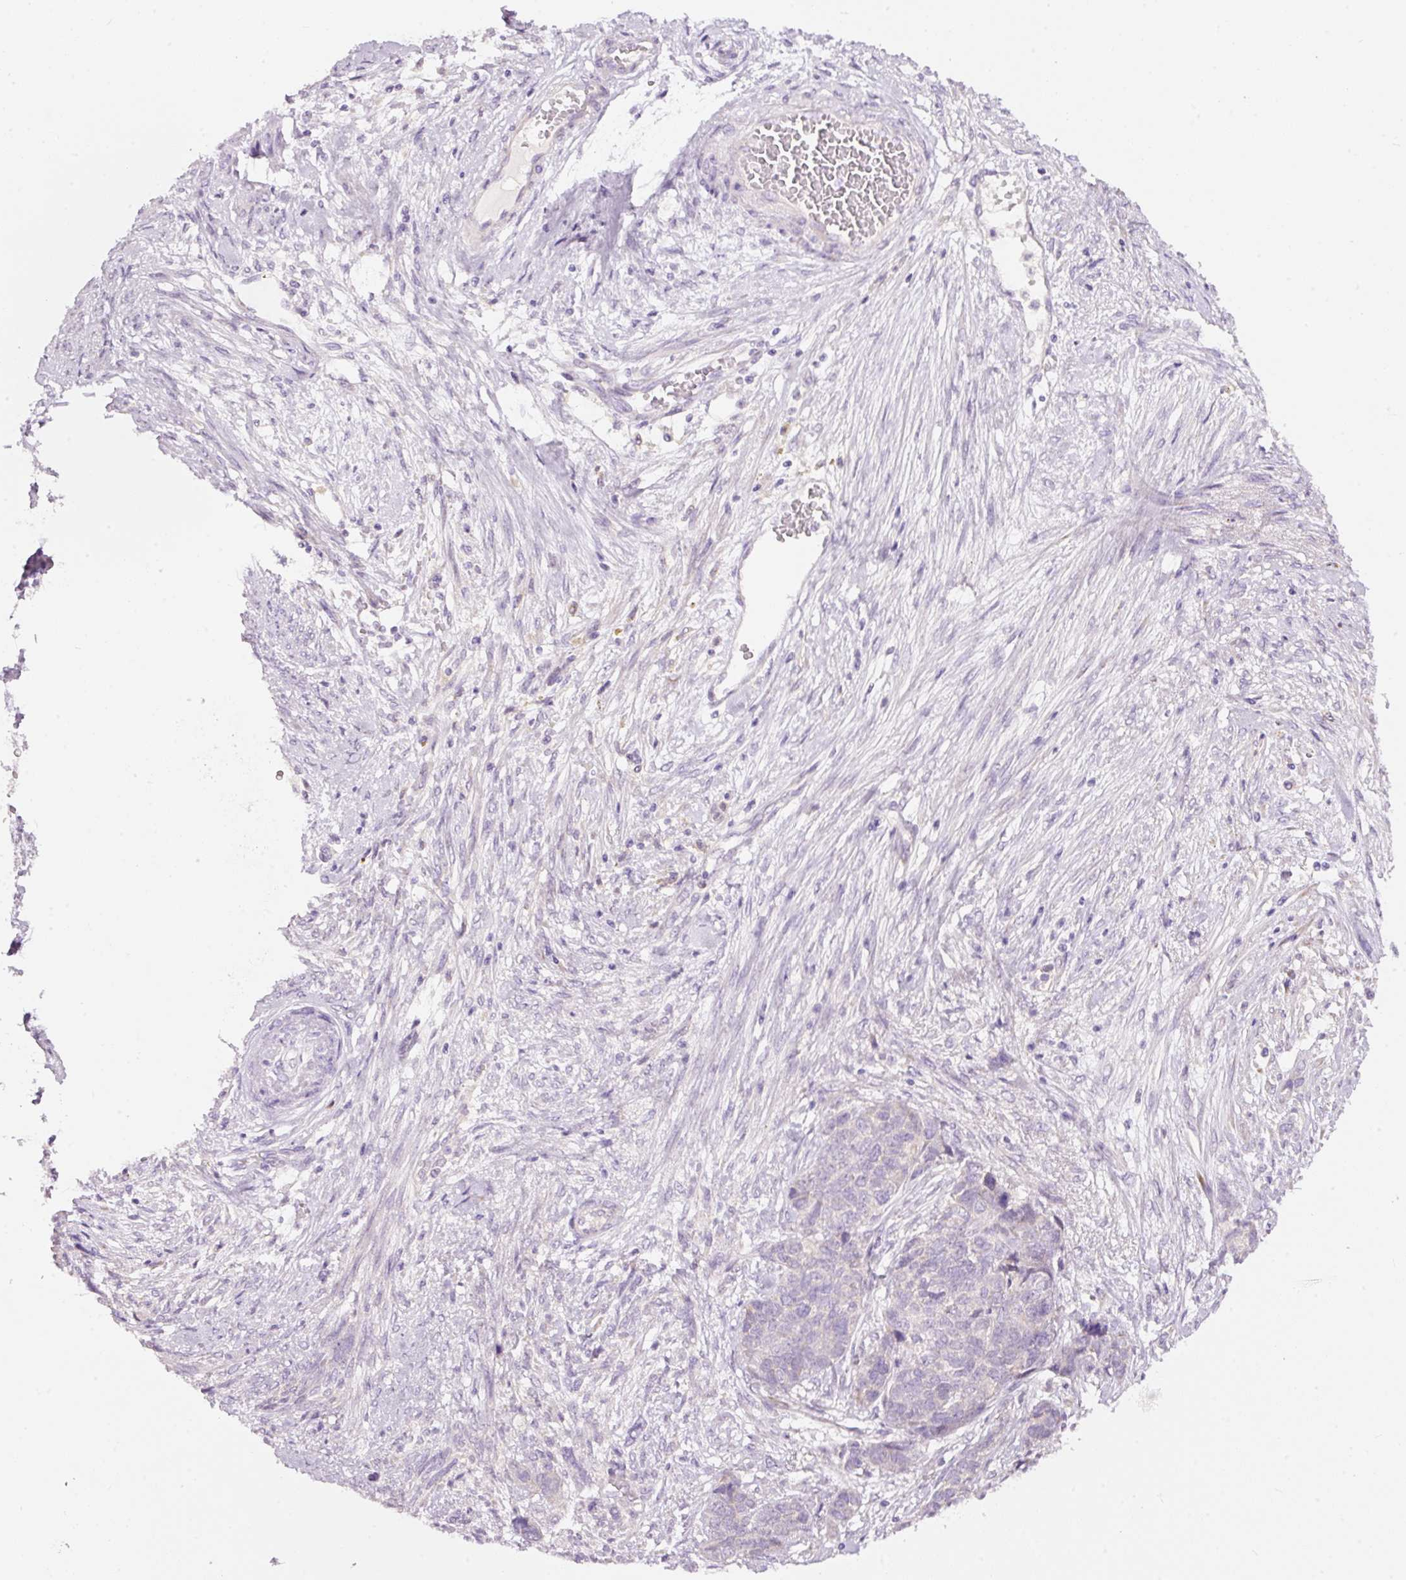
{"staining": {"intensity": "negative", "quantity": "none", "location": "none"}, "tissue": "cervical cancer", "cell_type": "Tumor cells", "image_type": "cancer", "snomed": [{"axis": "morphology", "description": "Squamous cell carcinoma, NOS"}, {"axis": "topography", "description": "Cervix"}], "caption": "Photomicrograph shows no protein staining in tumor cells of cervical squamous cell carcinoma tissue.", "gene": "RSPO2", "patient": {"sex": "female", "age": 63}}